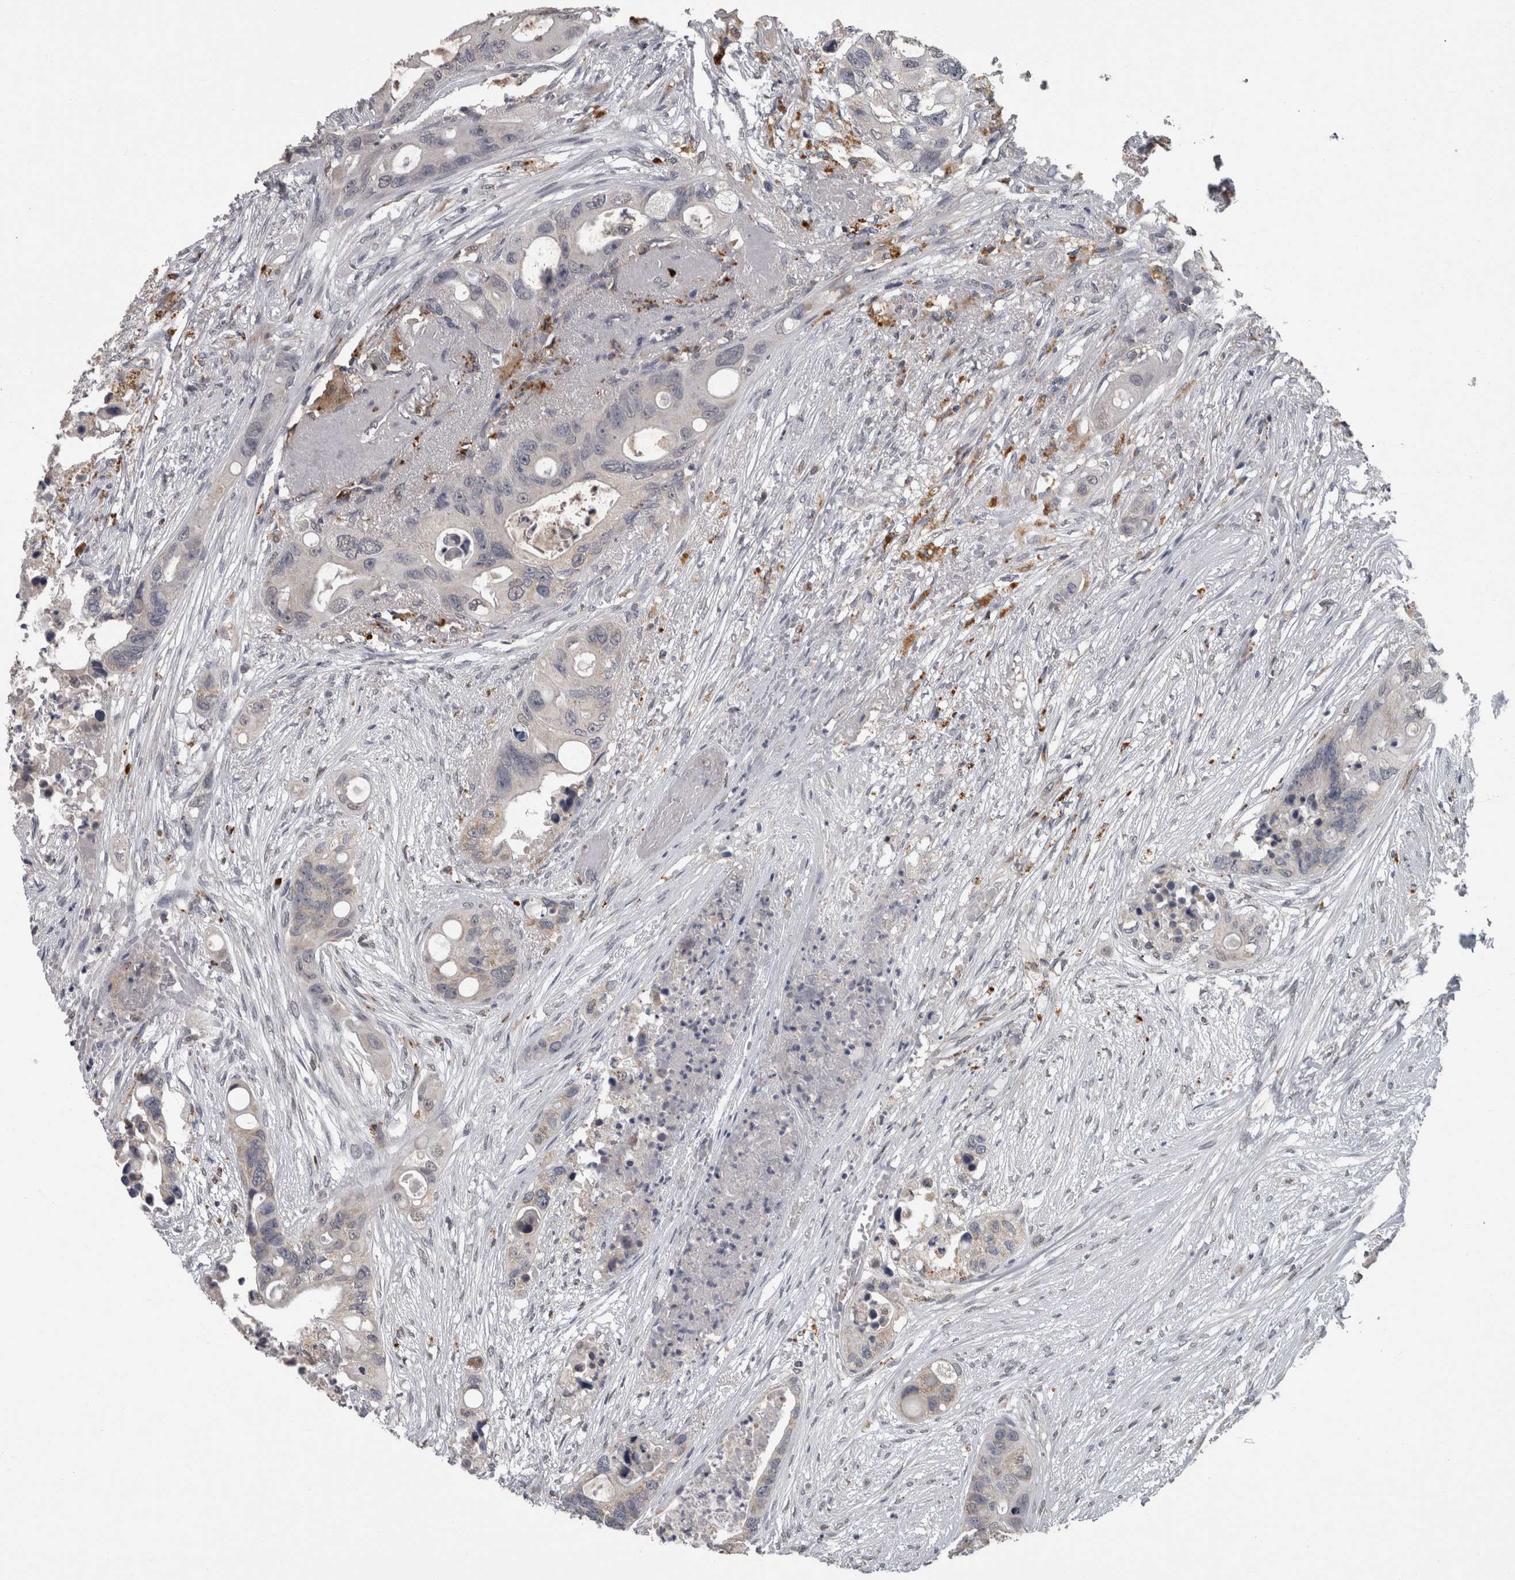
{"staining": {"intensity": "negative", "quantity": "none", "location": "none"}, "tissue": "colorectal cancer", "cell_type": "Tumor cells", "image_type": "cancer", "snomed": [{"axis": "morphology", "description": "Adenocarcinoma, NOS"}, {"axis": "topography", "description": "Colon"}], "caption": "A high-resolution image shows immunohistochemistry (IHC) staining of colorectal cancer (adenocarcinoma), which displays no significant positivity in tumor cells.", "gene": "NAAA", "patient": {"sex": "female", "age": 57}}